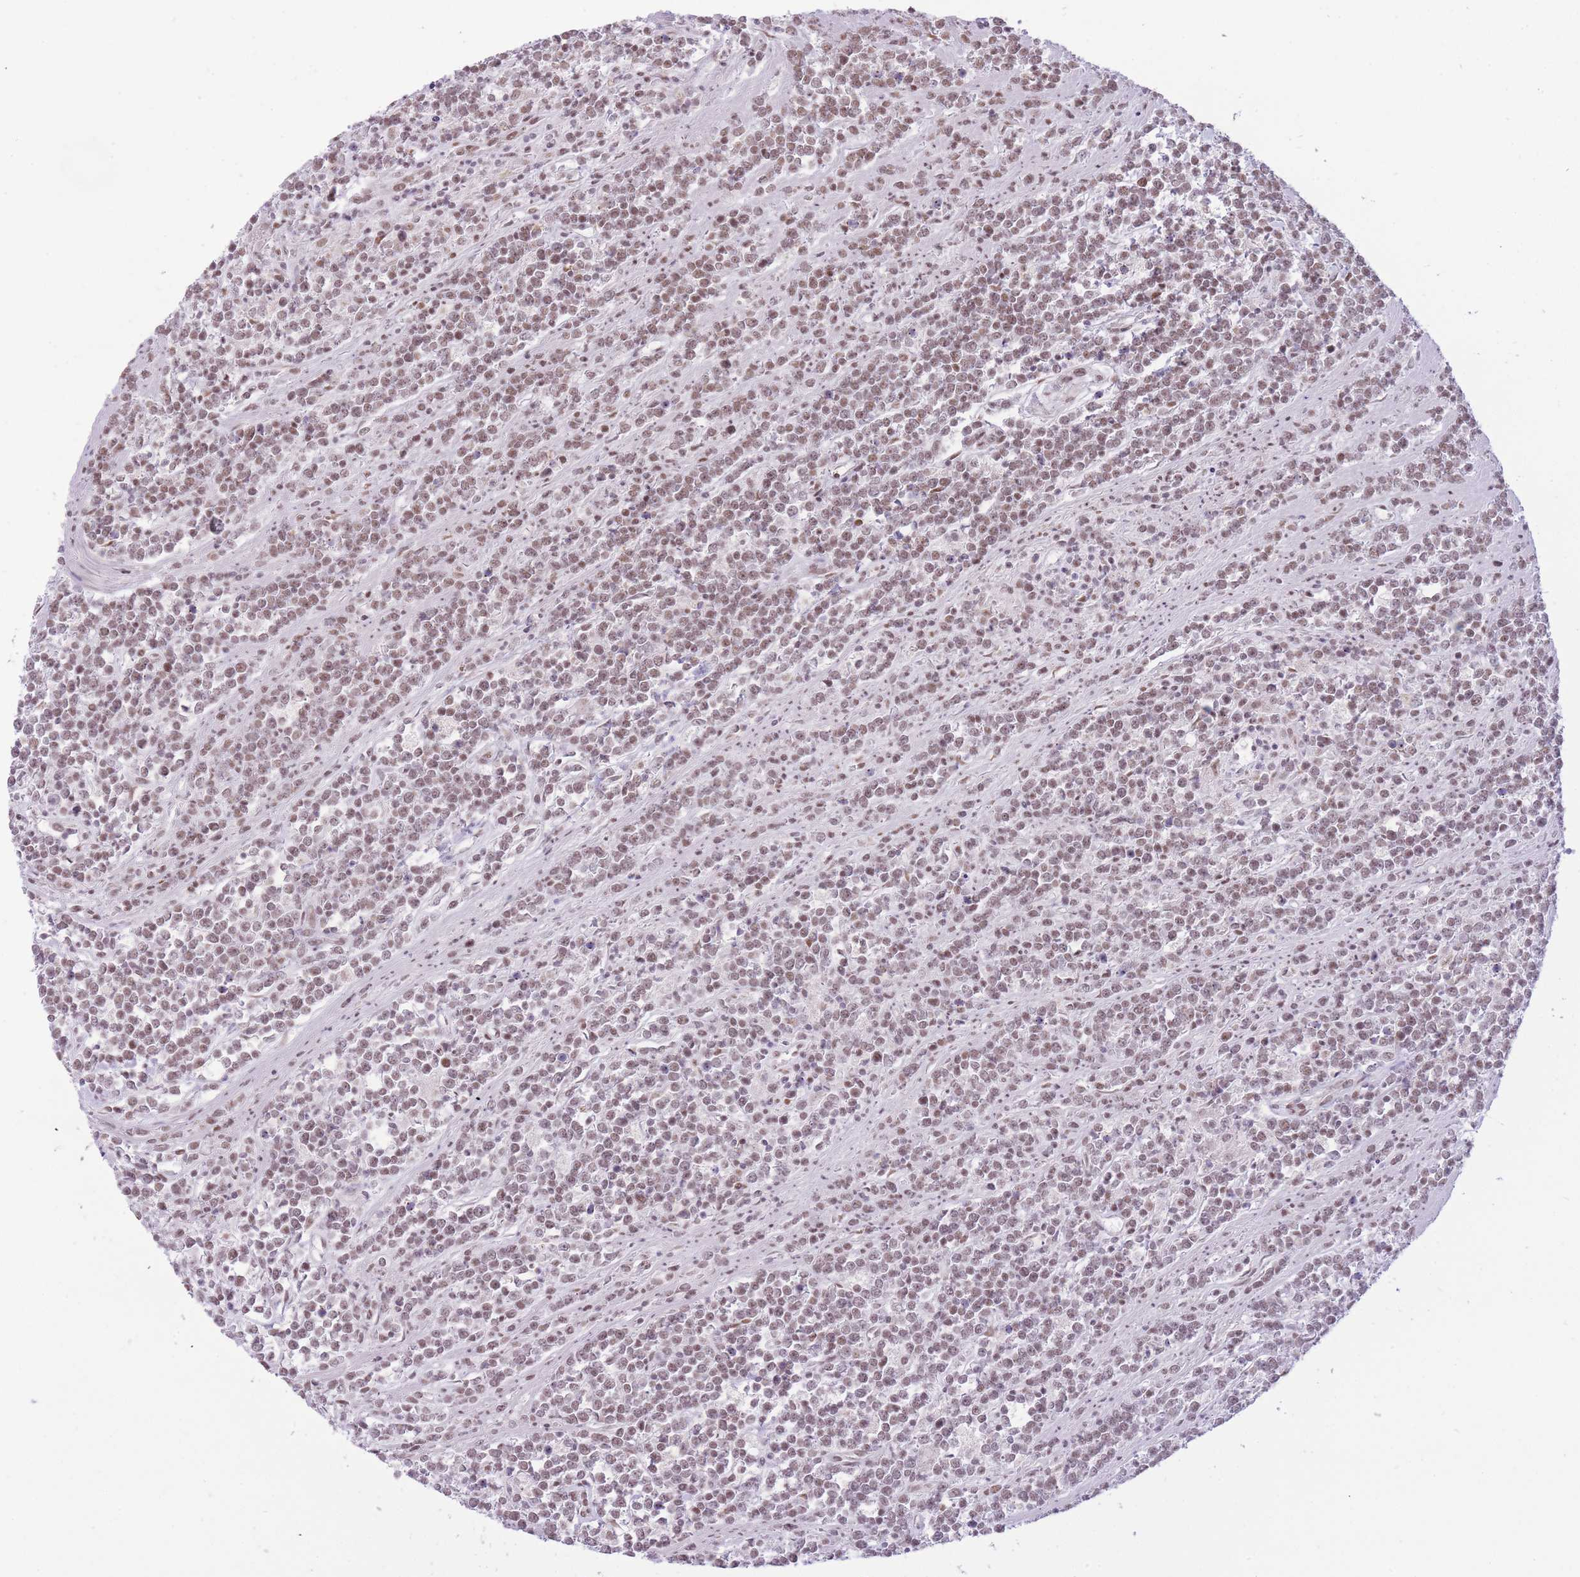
{"staining": {"intensity": "moderate", "quantity": ">75%", "location": "nuclear"}, "tissue": "lymphoma", "cell_type": "Tumor cells", "image_type": "cancer", "snomed": [{"axis": "morphology", "description": "Malignant lymphoma, non-Hodgkin's type, High grade"}, {"axis": "topography", "description": "Small intestine"}, {"axis": "topography", "description": "Colon"}], "caption": "Human lymphoma stained with a protein marker reveals moderate staining in tumor cells.", "gene": "ZBED5", "patient": {"sex": "male", "age": 8}}